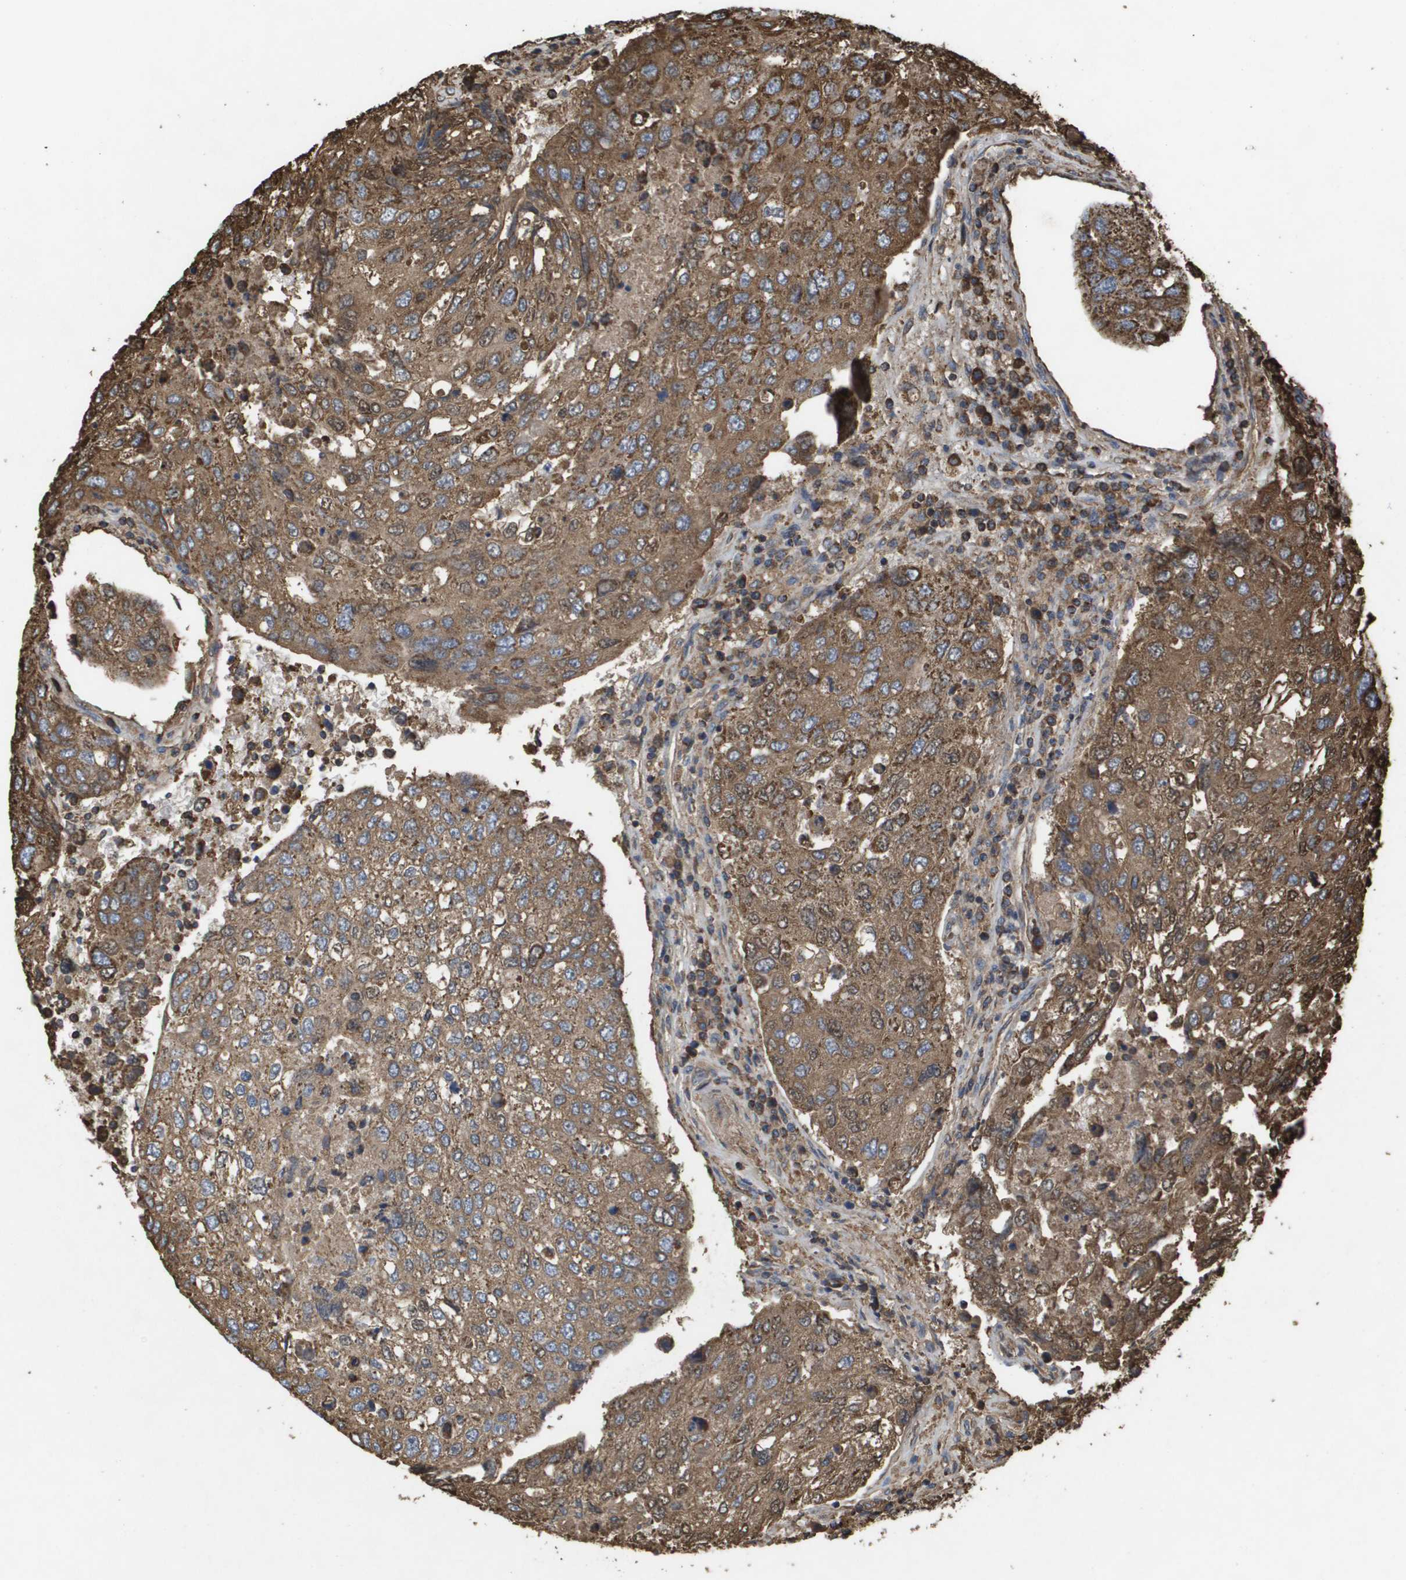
{"staining": {"intensity": "moderate", "quantity": ">75%", "location": "cytoplasmic/membranous"}, "tissue": "urothelial cancer", "cell_type": "Tumor cells", "image_type": "cancer", "snomed": [{"axis": "morphology", "description": "Urothelial carcinoma, High grade"}, {"axis": "topography", "description": "Lymph node"}, {"axis": "topography", "description": "Urinary bladder"}], "caption": "This micrograph exhibits urothelial cancer stained with immunohistochemistry (IHC) to label a protein in brown. The cytoplasmic/membranous of tumor cells show moderate positivity for the protein. Nuclei are counter-stained blue.", "gene": "HSPE1", "patient": {"sex": "male", "age": 51}}